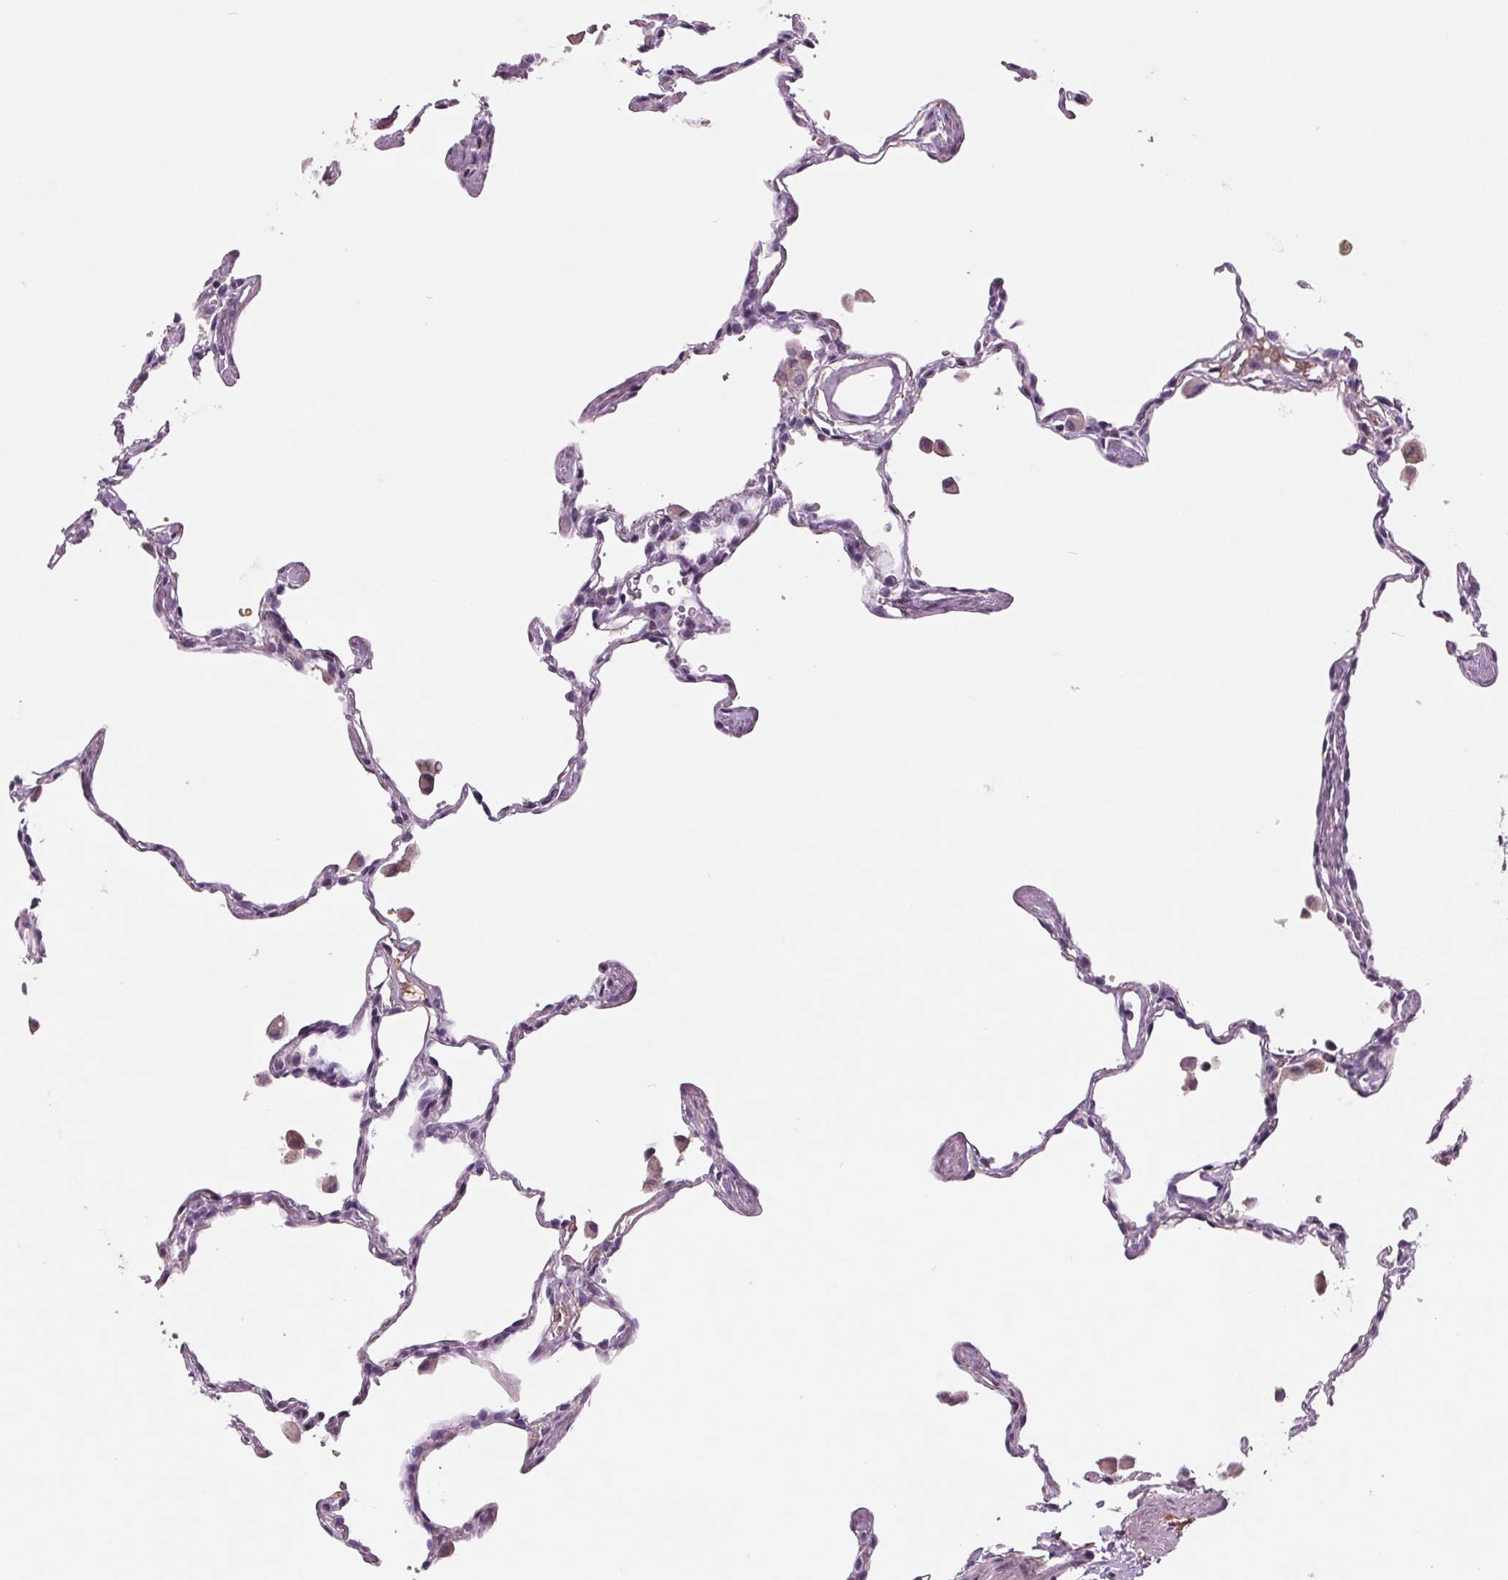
{"staining": {"intensity": "weak", "quantity": "<25%", "location": "cytoplasmic/membranous"}, "tissue": "lung", "cell_type": "Alveolar cells", "image_type": "normal", "snomed": [{"axis": "morphology", "description": "Normal tissue, NOS"}, {"axis": "topography", "description": "Lung"}], "caption": "Image shows no protein expression in alveolar cells of normal lung.", "gene": "C6", "patient": {"sex": "female", "age": 47}}